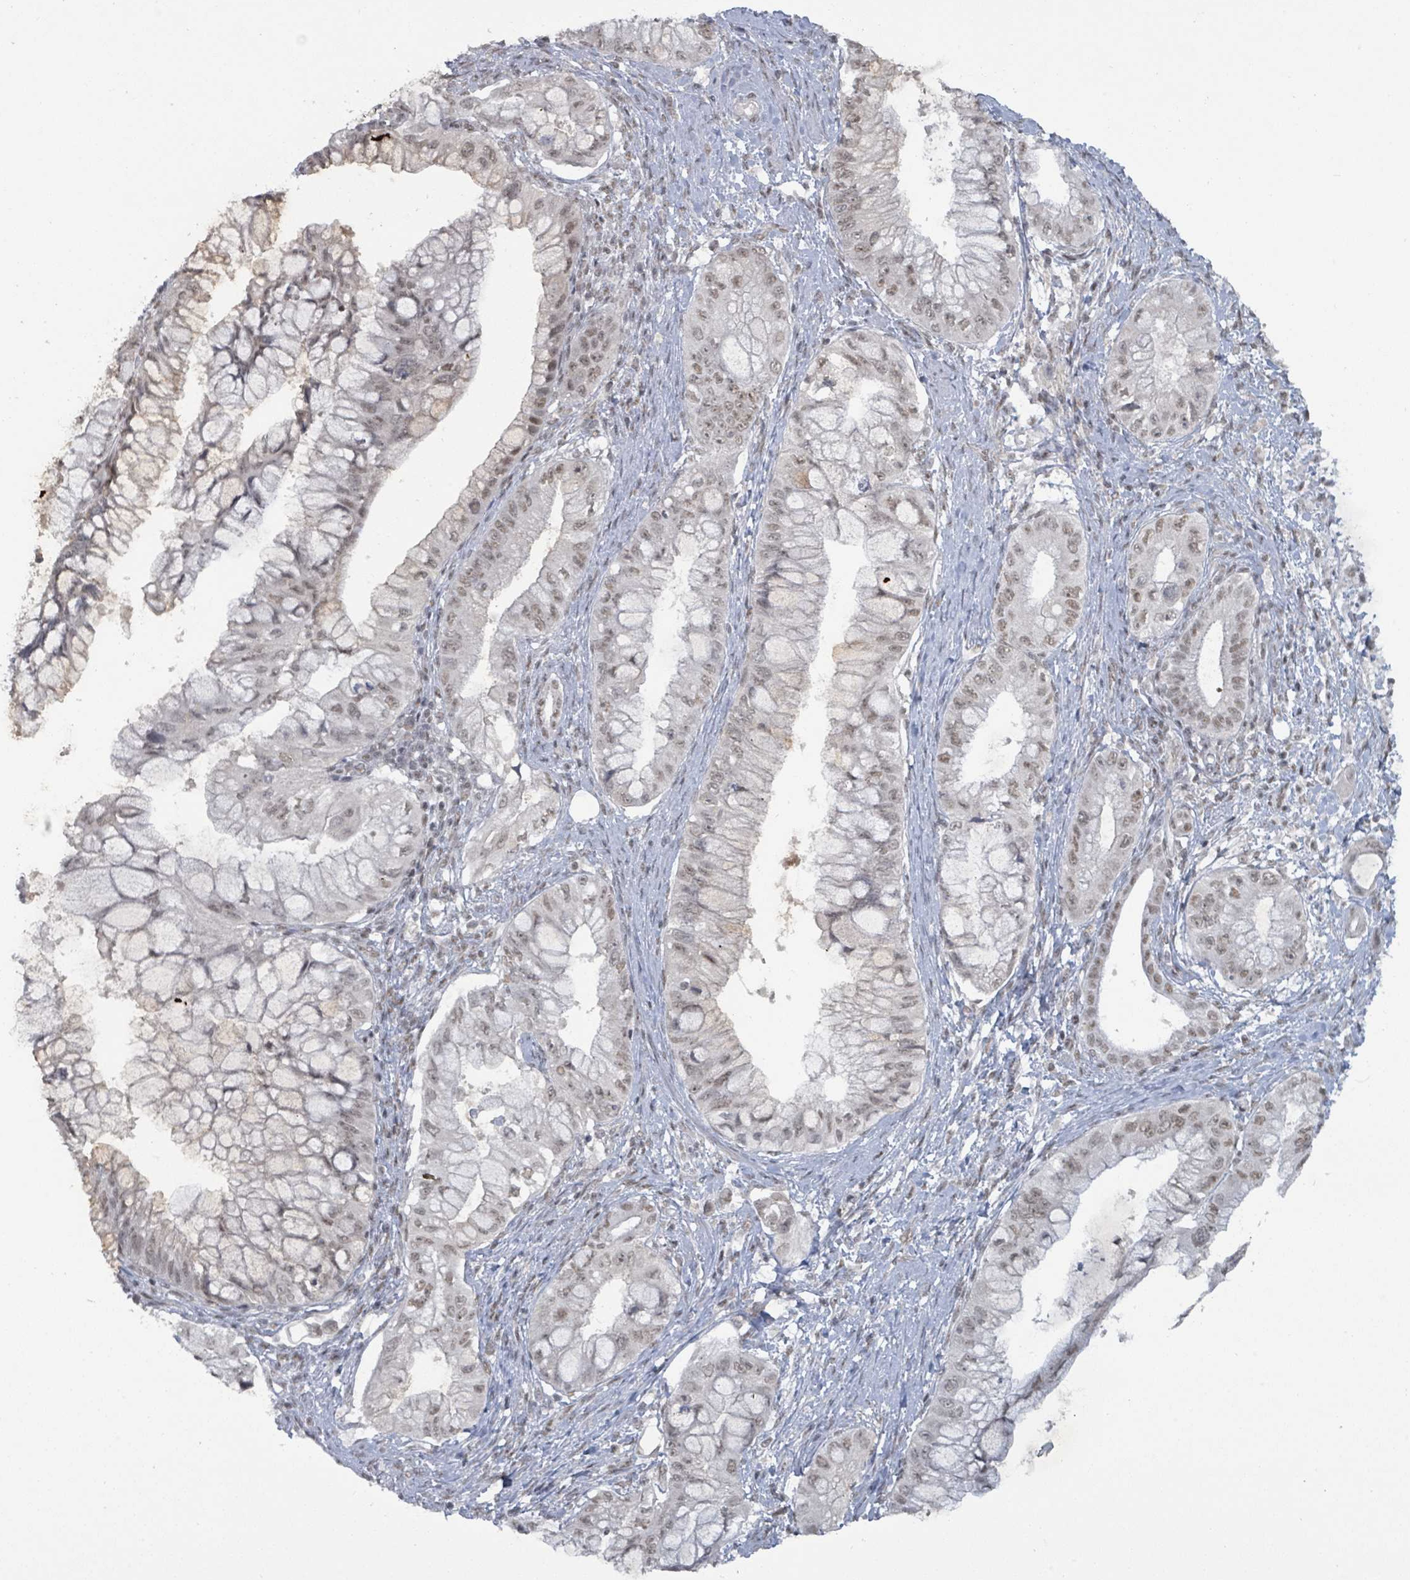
{"staining": {"intensity": "weak", "quantity": "25%-75%", "location": "nuclear"}, "tissue": "pancreatic cancer", "cell_type": "Tumor cells", "image_type": "cancer", "snomed": [{"axis": "morphology", "description": "Adenocarcinoma, NOS"}, {"axis": "topography", "description": "Pancreas"}], "caption": "Human pancreatic cancer (adenocarcinoma) stained with a brown dye shows weak nuclear positive expression in approximately 25%-75% of tumor cells.", "gene": "BANP", "patient": {"sex": "male", "age": 48}}